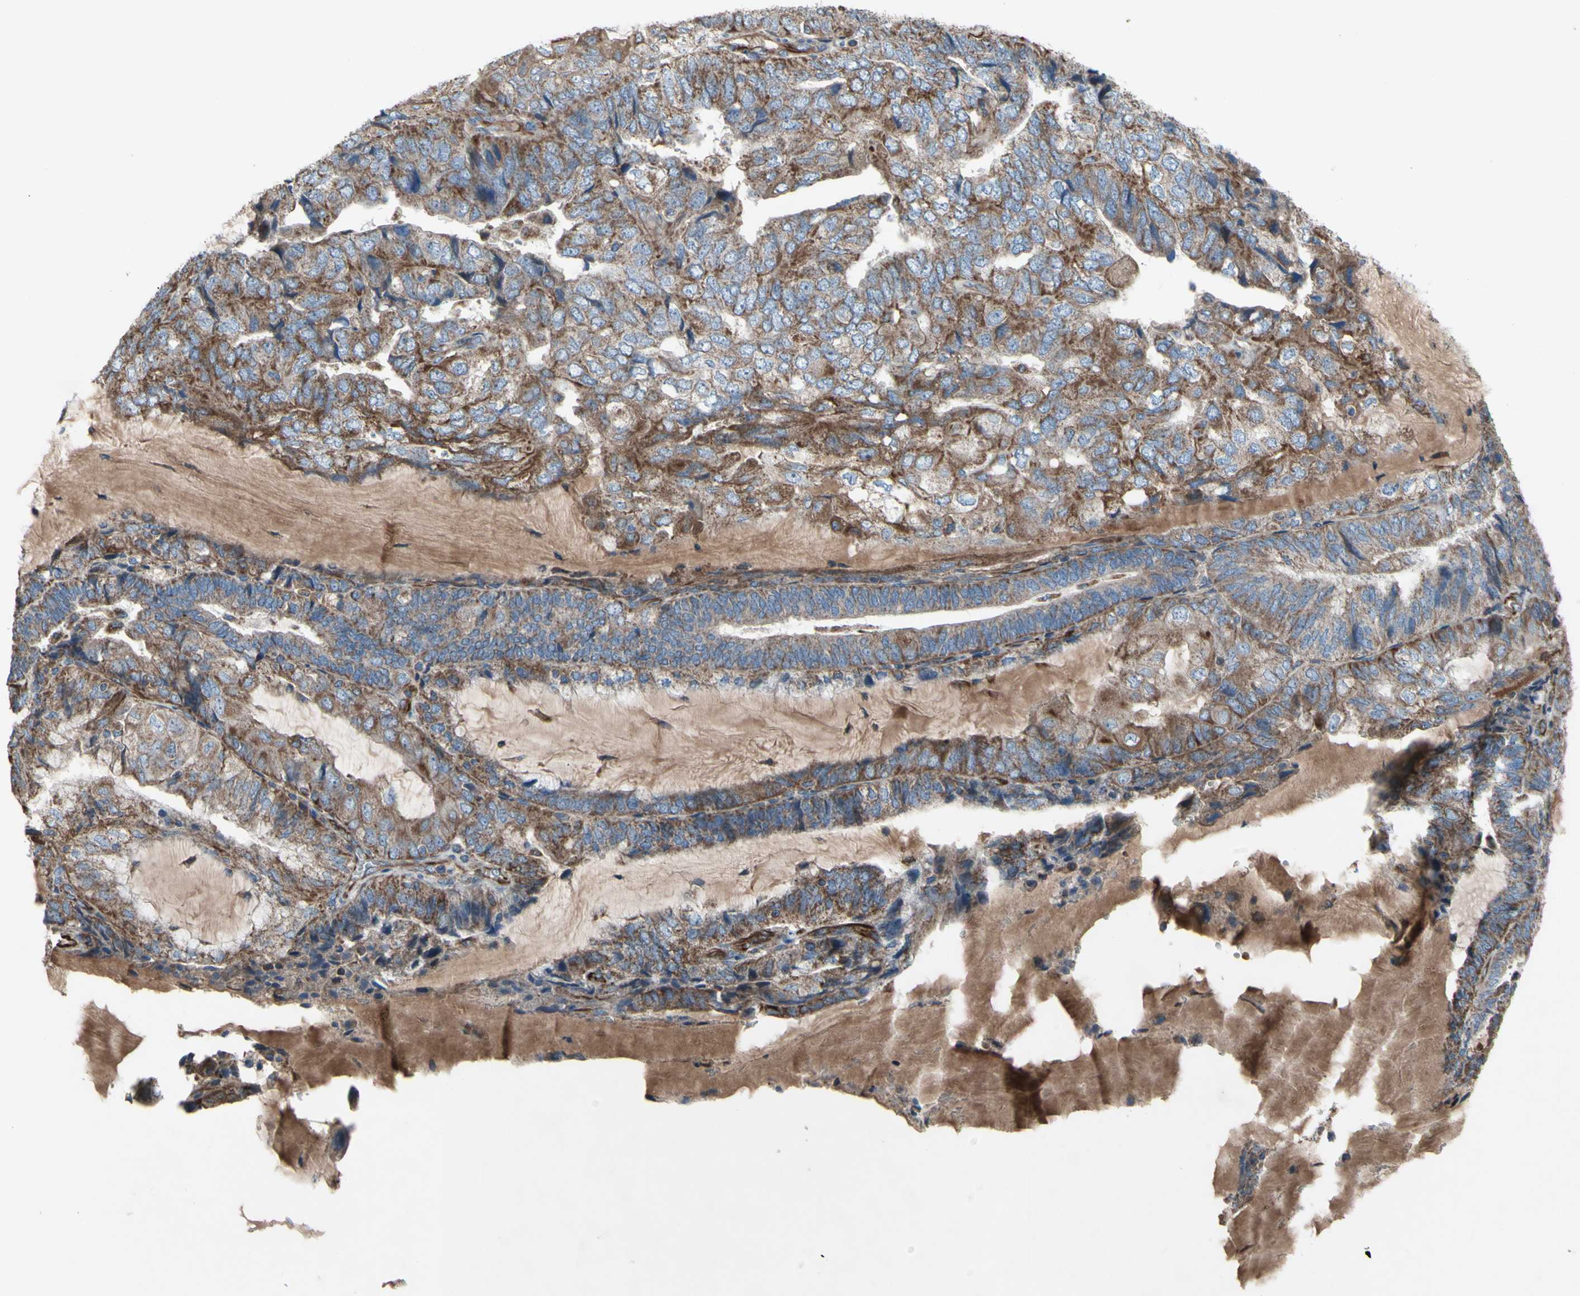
{"staining": {"intensity": "moderate", "quantity": ">75%", "location": "cytoplasmic/membranous"}, "tissue": "endometrial cancer", "cell_type": "Tumor cells", "image_type": "cancer", "snomed": [{"axis": "morphology", "description": "Adenocarcinoma, NOS"}, {"axis": "topography", "description": "Endometrium"}], "caption": "IHC staining of adenocarcinoma (endometrial), which displays medium levels of moderate cytoplasmic/membranous positivity in approximately >75% of tumor cells indicating moderate cytoplasmic/membranous protein positivity. The staining was performed using DAB (3,3'-diaminobenzidine) (brown) for protein detection and nuclei were counterstained in hematoxylin (blue).", "gene": "EMC7", "patient": {"sex": "female", "age": 81}}